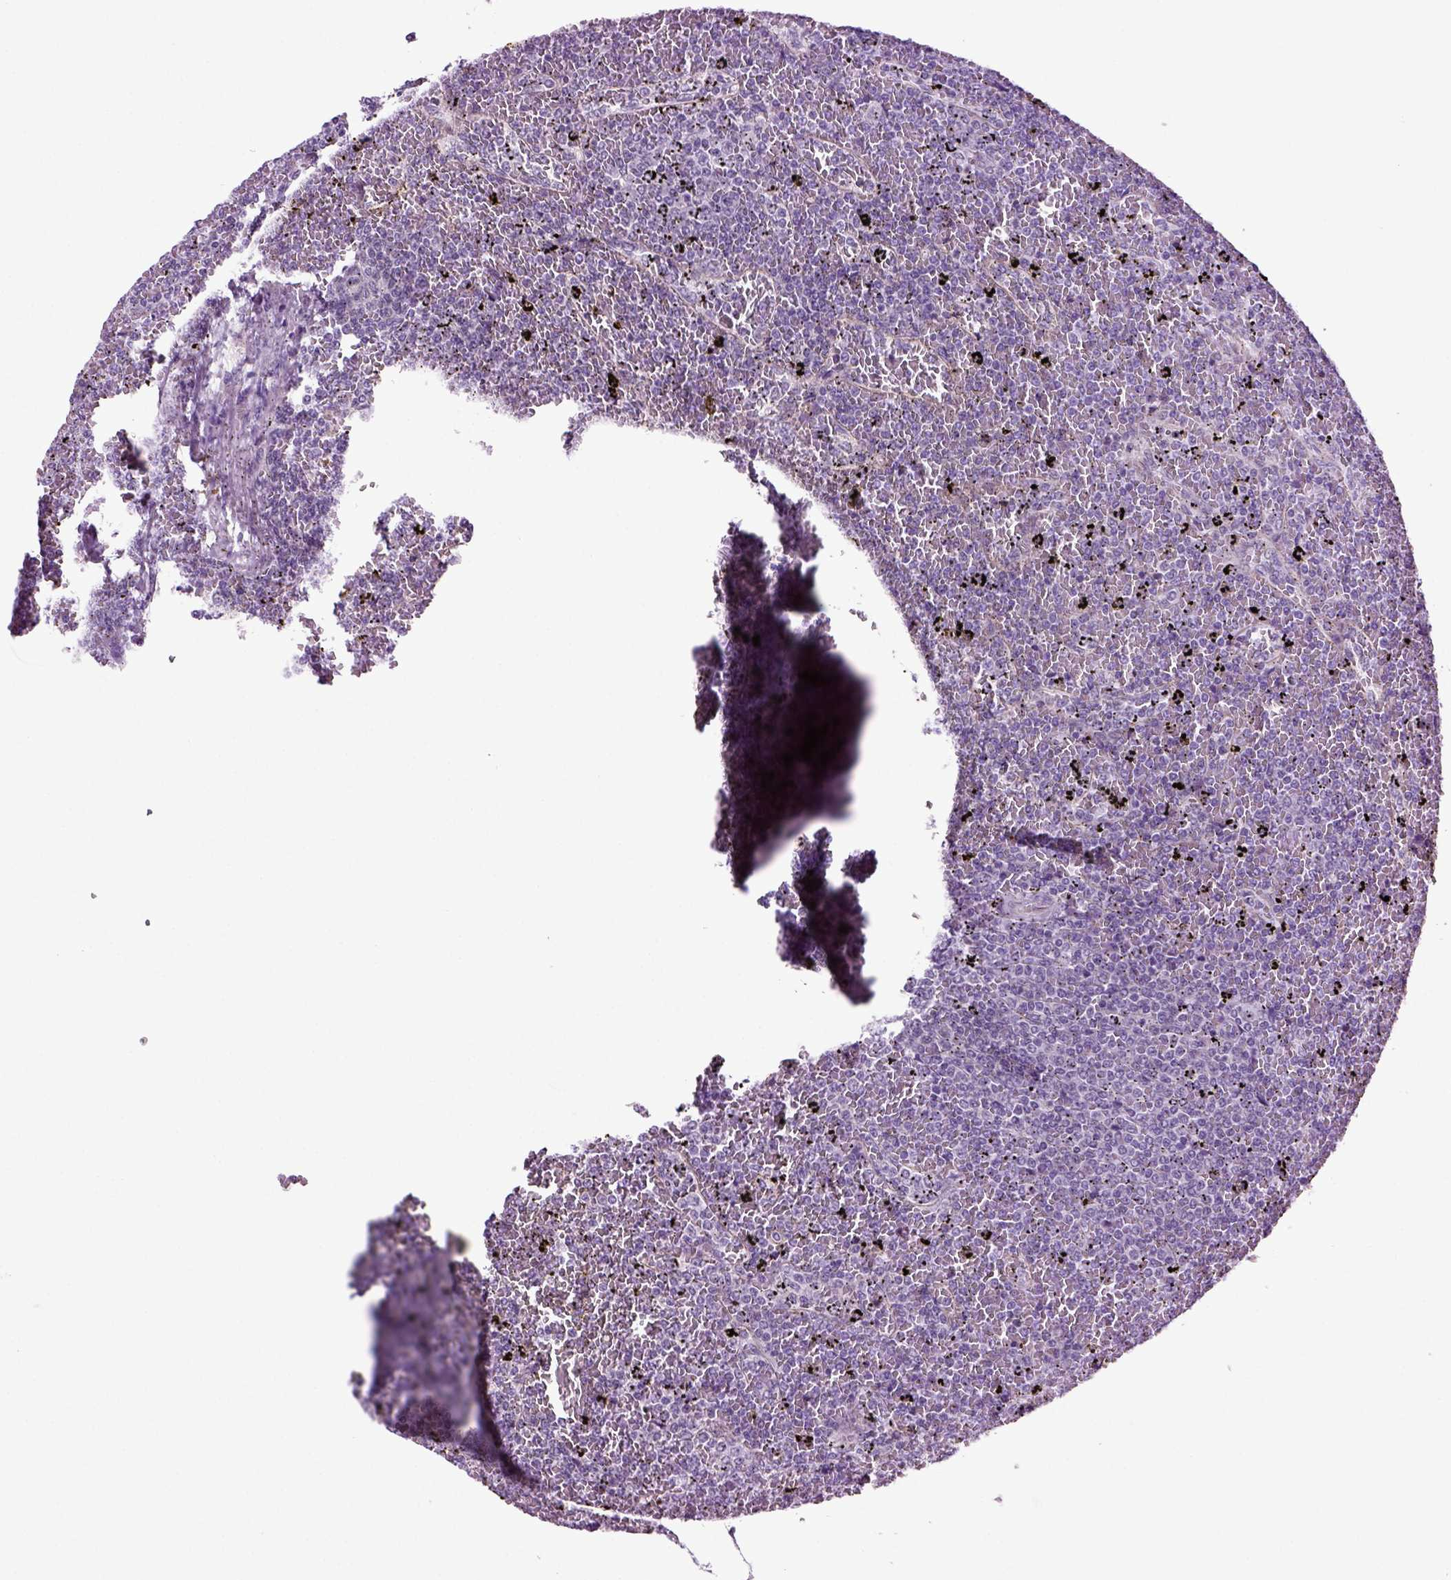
{"staining": {"intensity": "negative", "quantity": "none", "location": "none"}, "tissue": "lymphoma", "cell_type": "Tumor cells", "image_type": "cancer", "snomed": [{"axis": "morphology", "description": "Malignant lymphoma, non-Hodgkin's type, Low grade"}, {"axis": "topography", "description": "Spleen"}], "caption": "IHC of malignant lymphoma, non-Hodgkin's type (low-grade) reveals no staining in tumor cells. (DAB IHC with hematoxylin counter stain).", "gene": "RFX3", "patient": {"sex": "female", "age": 77}}